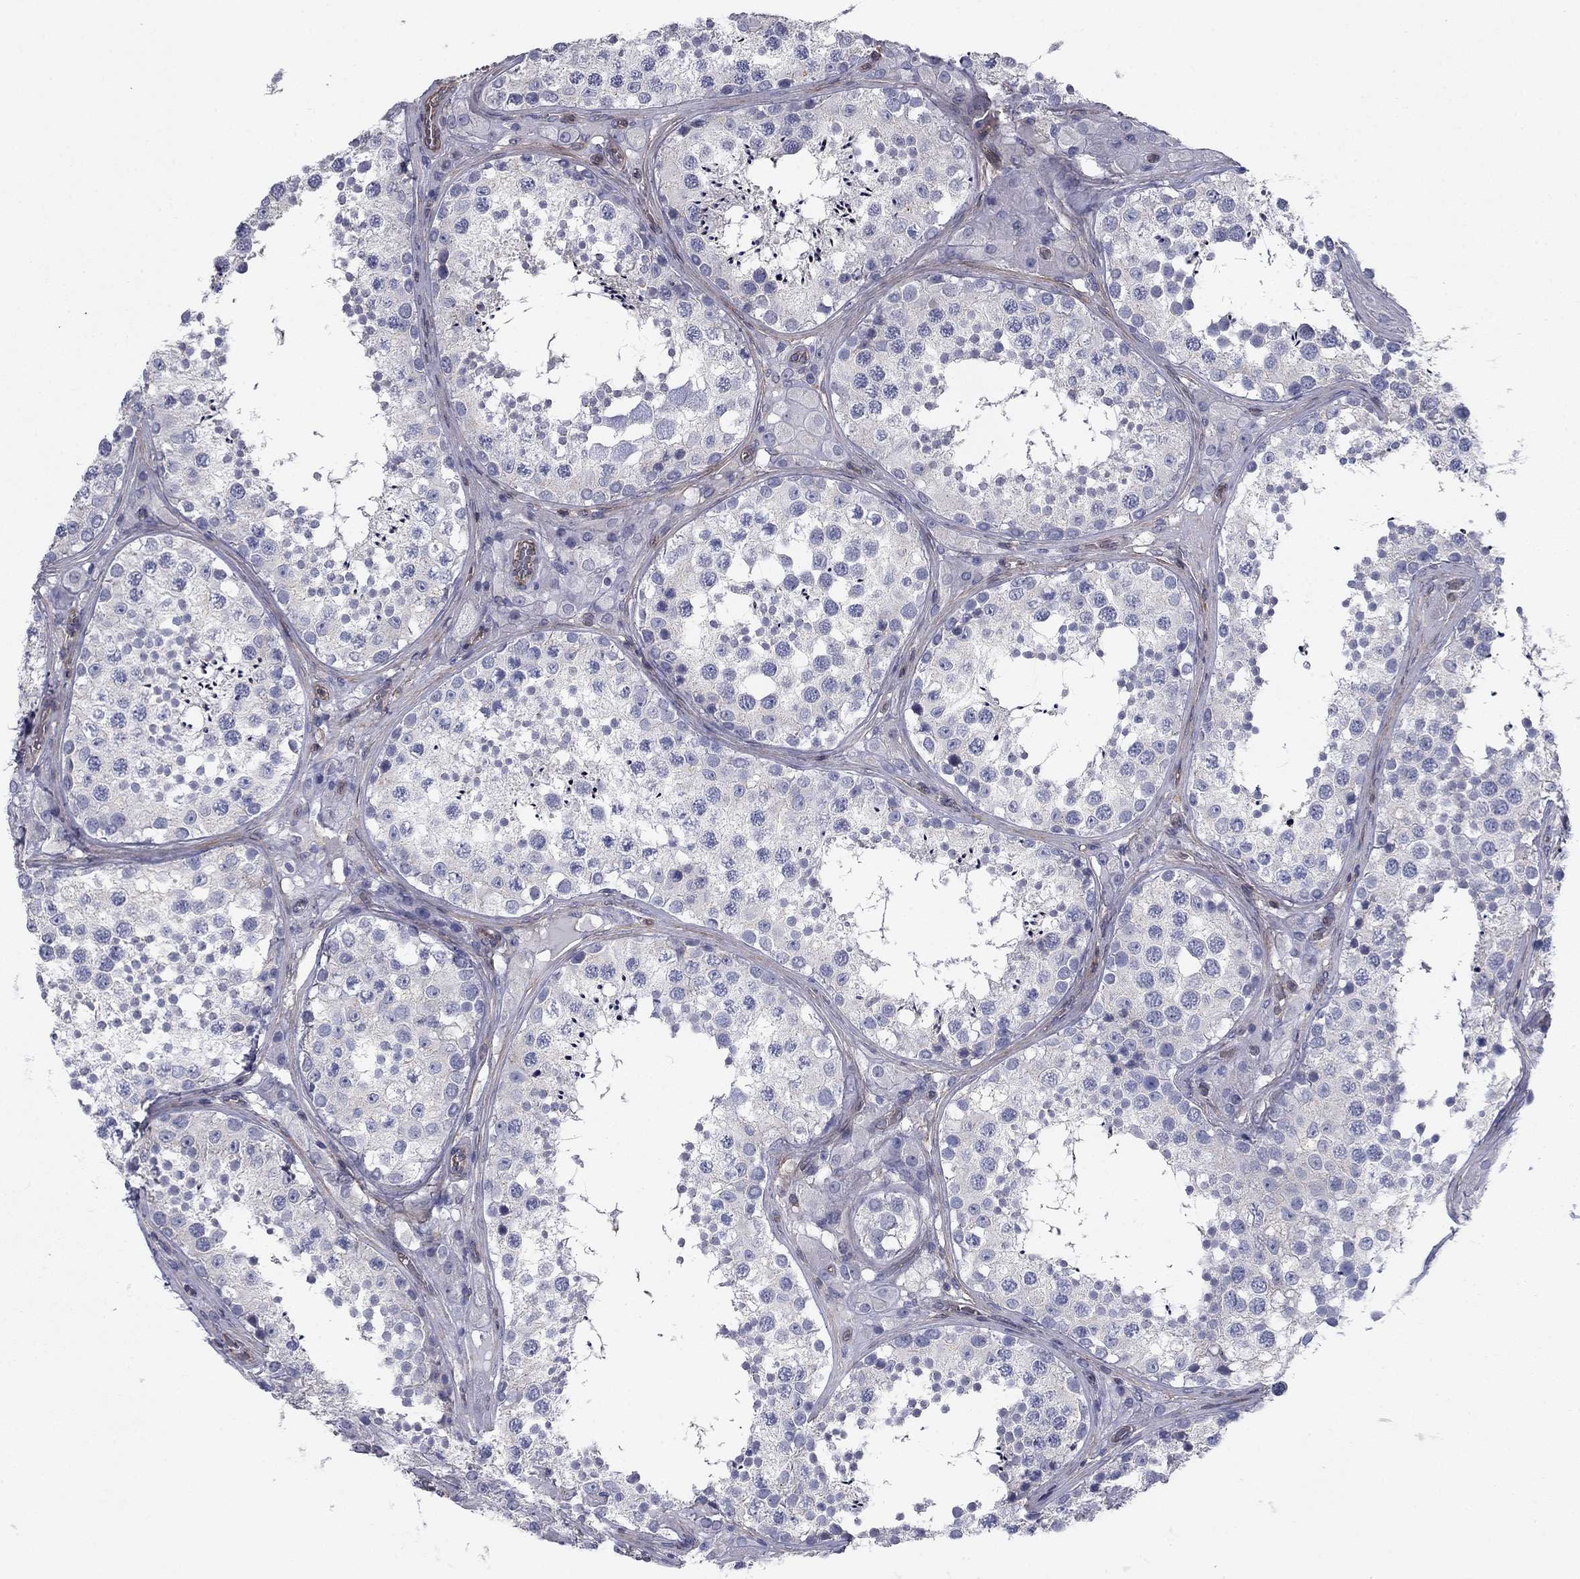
{"staining": {"intensity": "negative", "quantity": "none", "location": "none"}, "tissue": "testis", "cell_type": "Cells in seminiferous ducts", "image_type": "normal", "snomed": [{"axis": "morphology", "description": "Normal tissue, NOS"}, {"axis": "topography", "description": "Testis"}], "caption": "Histopathology image shows no protein staining in cells in seminiferous ducts of normal testis.", "gene": "PSD4", "patient": {"sex": "male", "age": 34}}